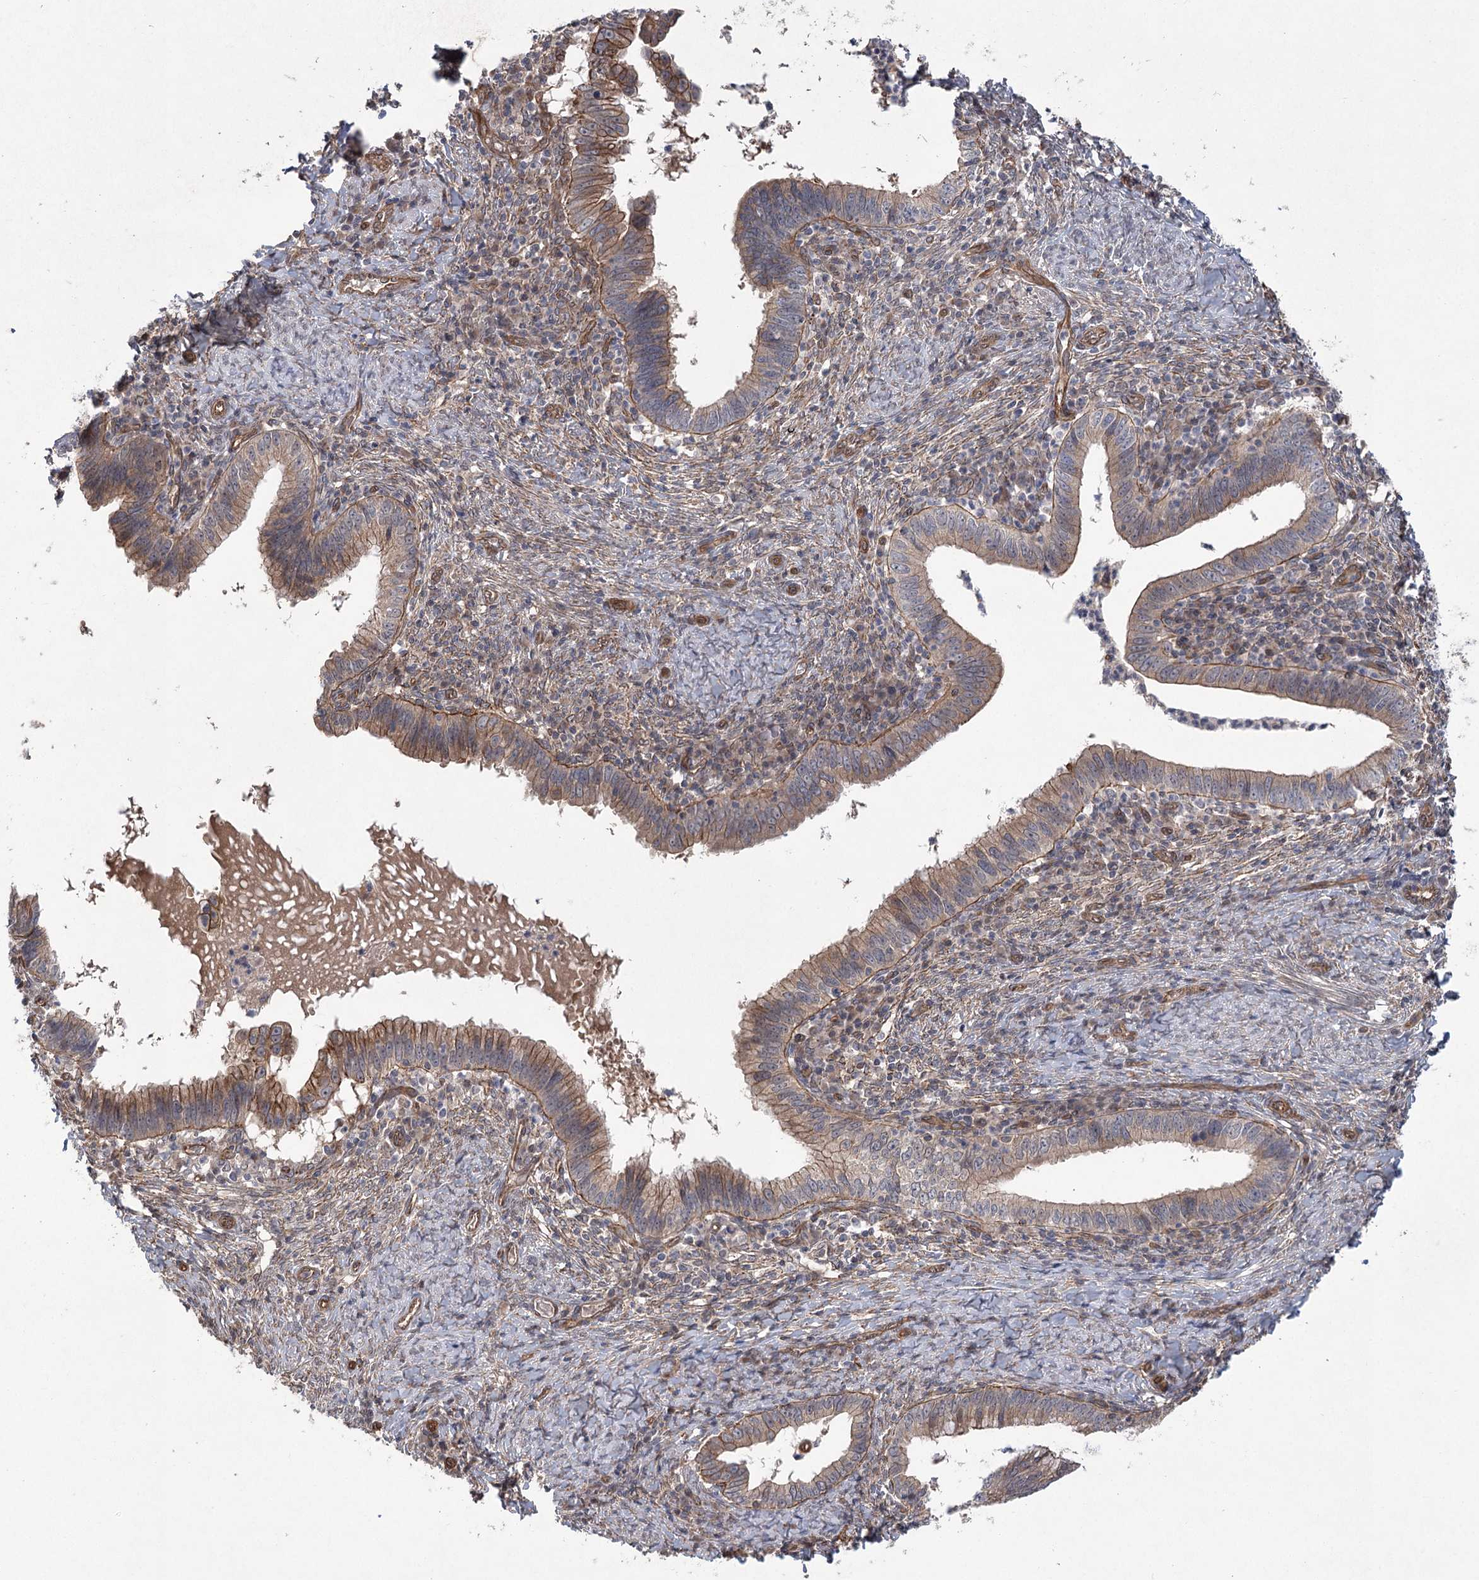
{"staining": {"intensity": "moderate", "quantity": ">75%", "location": "cytoplasmic/membranous"}, "tissue": "cervical cancer", "cell_type": "Tumor cells", "image_type": "cancer", "snomed": [{"axis": "morphology", "description": "Adenocarcinoma, NOS"}, {"axis": "topography", "description": "Cervix"}], "caption": "Protein expression by immunohistochemistry (IHC) demonstrates moderate cytoplasmic/membranous expression in approximately >75% of tumor cells in cervical cancer (adenocarcinoma). Nuclei are stained in blue.", "gene": "RWDD4", "patient": {"sex": "female", "age": 36}}